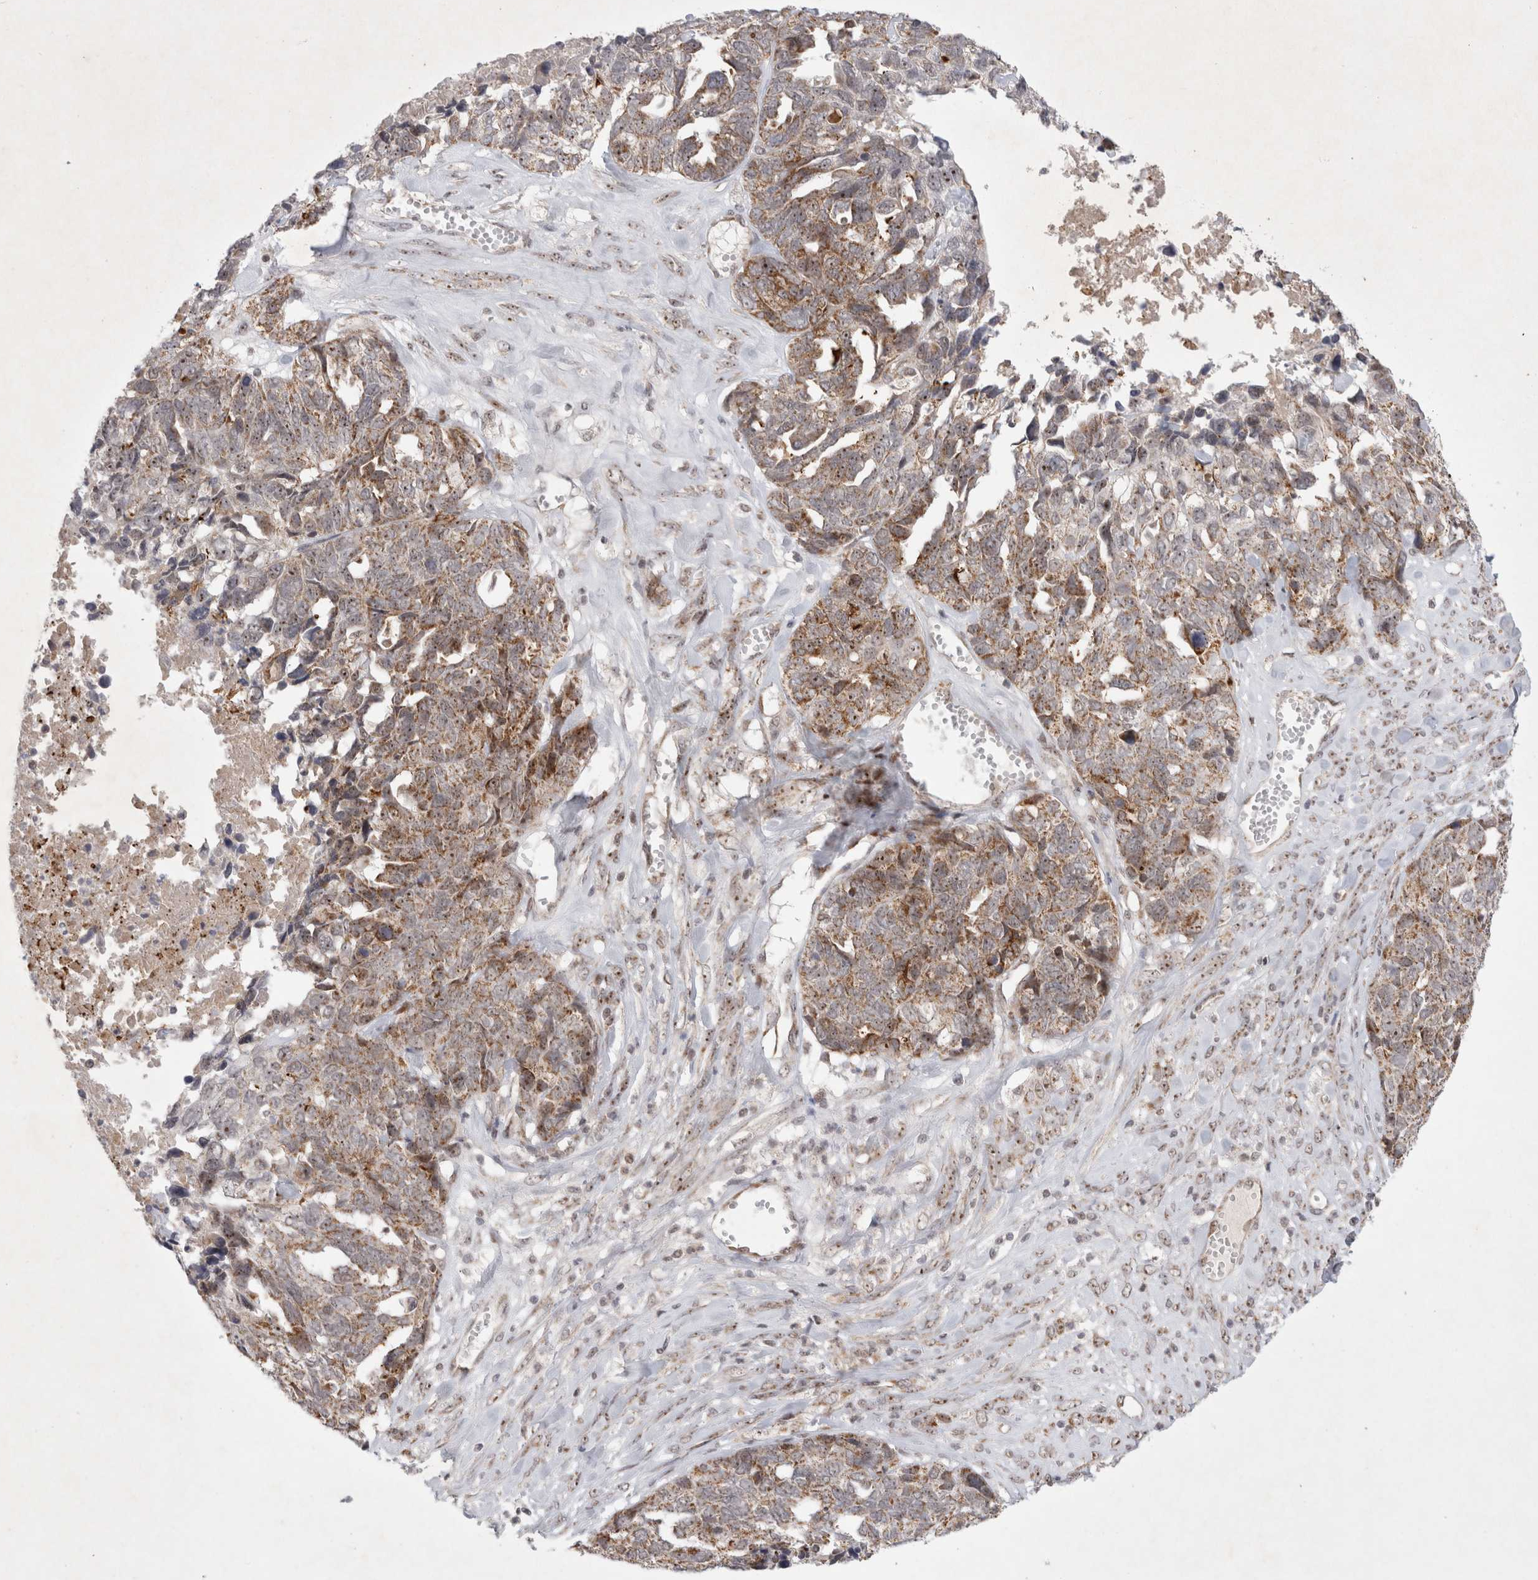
{"staining": {"intensity": "moderate", "quantity": ">75%", "location": "cytoplasmic/membranous,nuclear"}, "tissue": "ovarian cancer", "cell_type": "Tumor cells", "image_type": "cancer", "snomed": [{"axis": "morphology", "description": "Cystadenocarcinoma, serous, NOS"}, {"axis": "topography", "description": "Ovary"}], "caption": "IHC staining of serous cystadenocarcinoma (ovarian), which displays medium levels of moderate cytoplasmic/membranous and nuclear positivity in approximately >75% of tumor cells indicating moderate cytoplasmic/membranous and nuclear protein staining. The staining was performed using DAB (brown) for protein detection and nuclei were counterstained in hematoxylin (blue).", "gene": "MRPL37", "patient": {"sex": "female", "age": 79}}